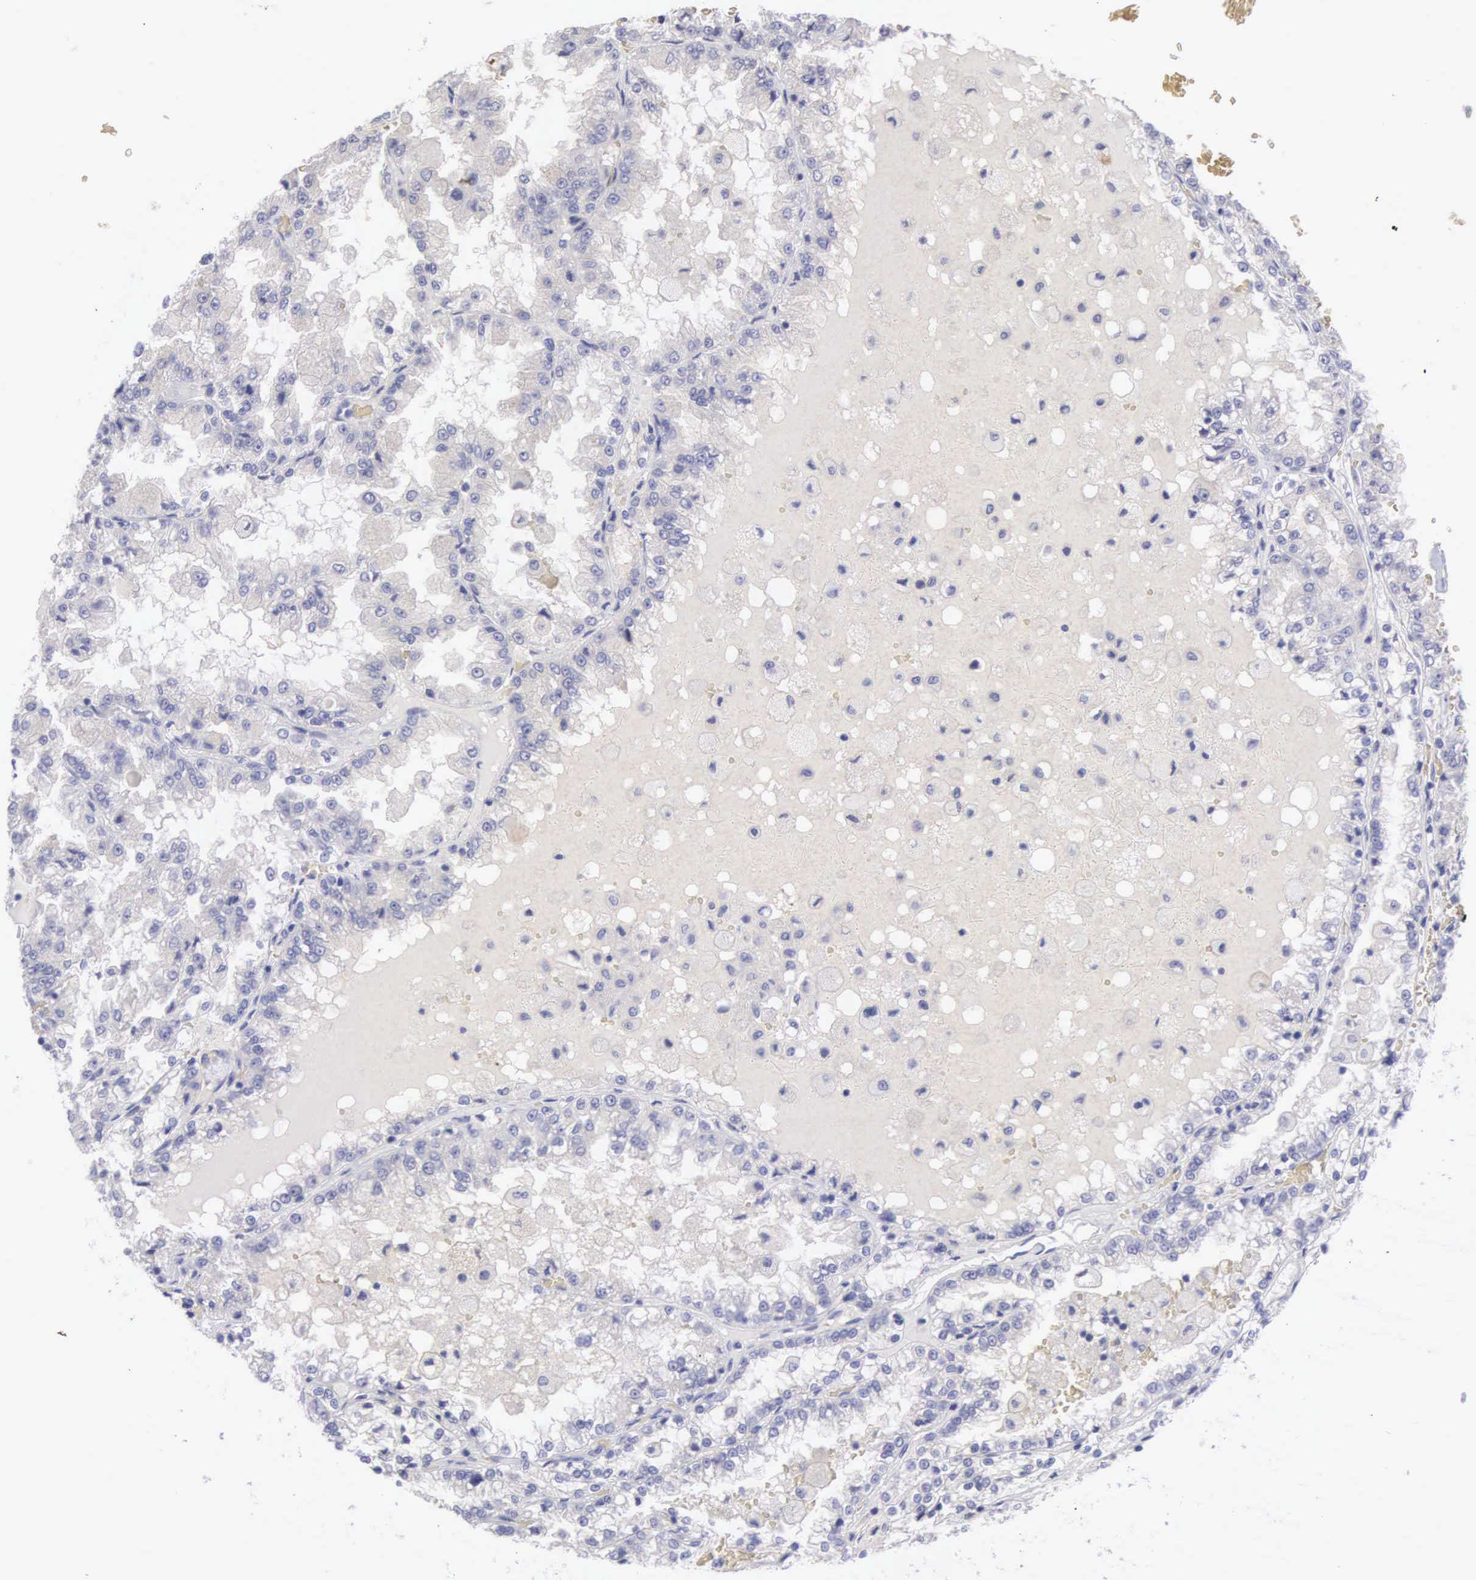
{"staining": {"intensity": "negative", "quantity": "none", "location": "none"}, "tissue": "renal cancer", "cell_type": "Tumor cells", "image_type": "cancer", "snomed": [{"axis": "morphology", "description": "Adenocarcinoma, NOS"}, {"axis": "topography", "description": "Kidney"}], "caption": "A micrograph of human adenocarcinoma (renal) is negative for staining in tumor cells. (DAB immunohistochemistry (IHC), high magnification).", "gene": "SLITRK4", "patient": {"sex": "female", "age": 56}}